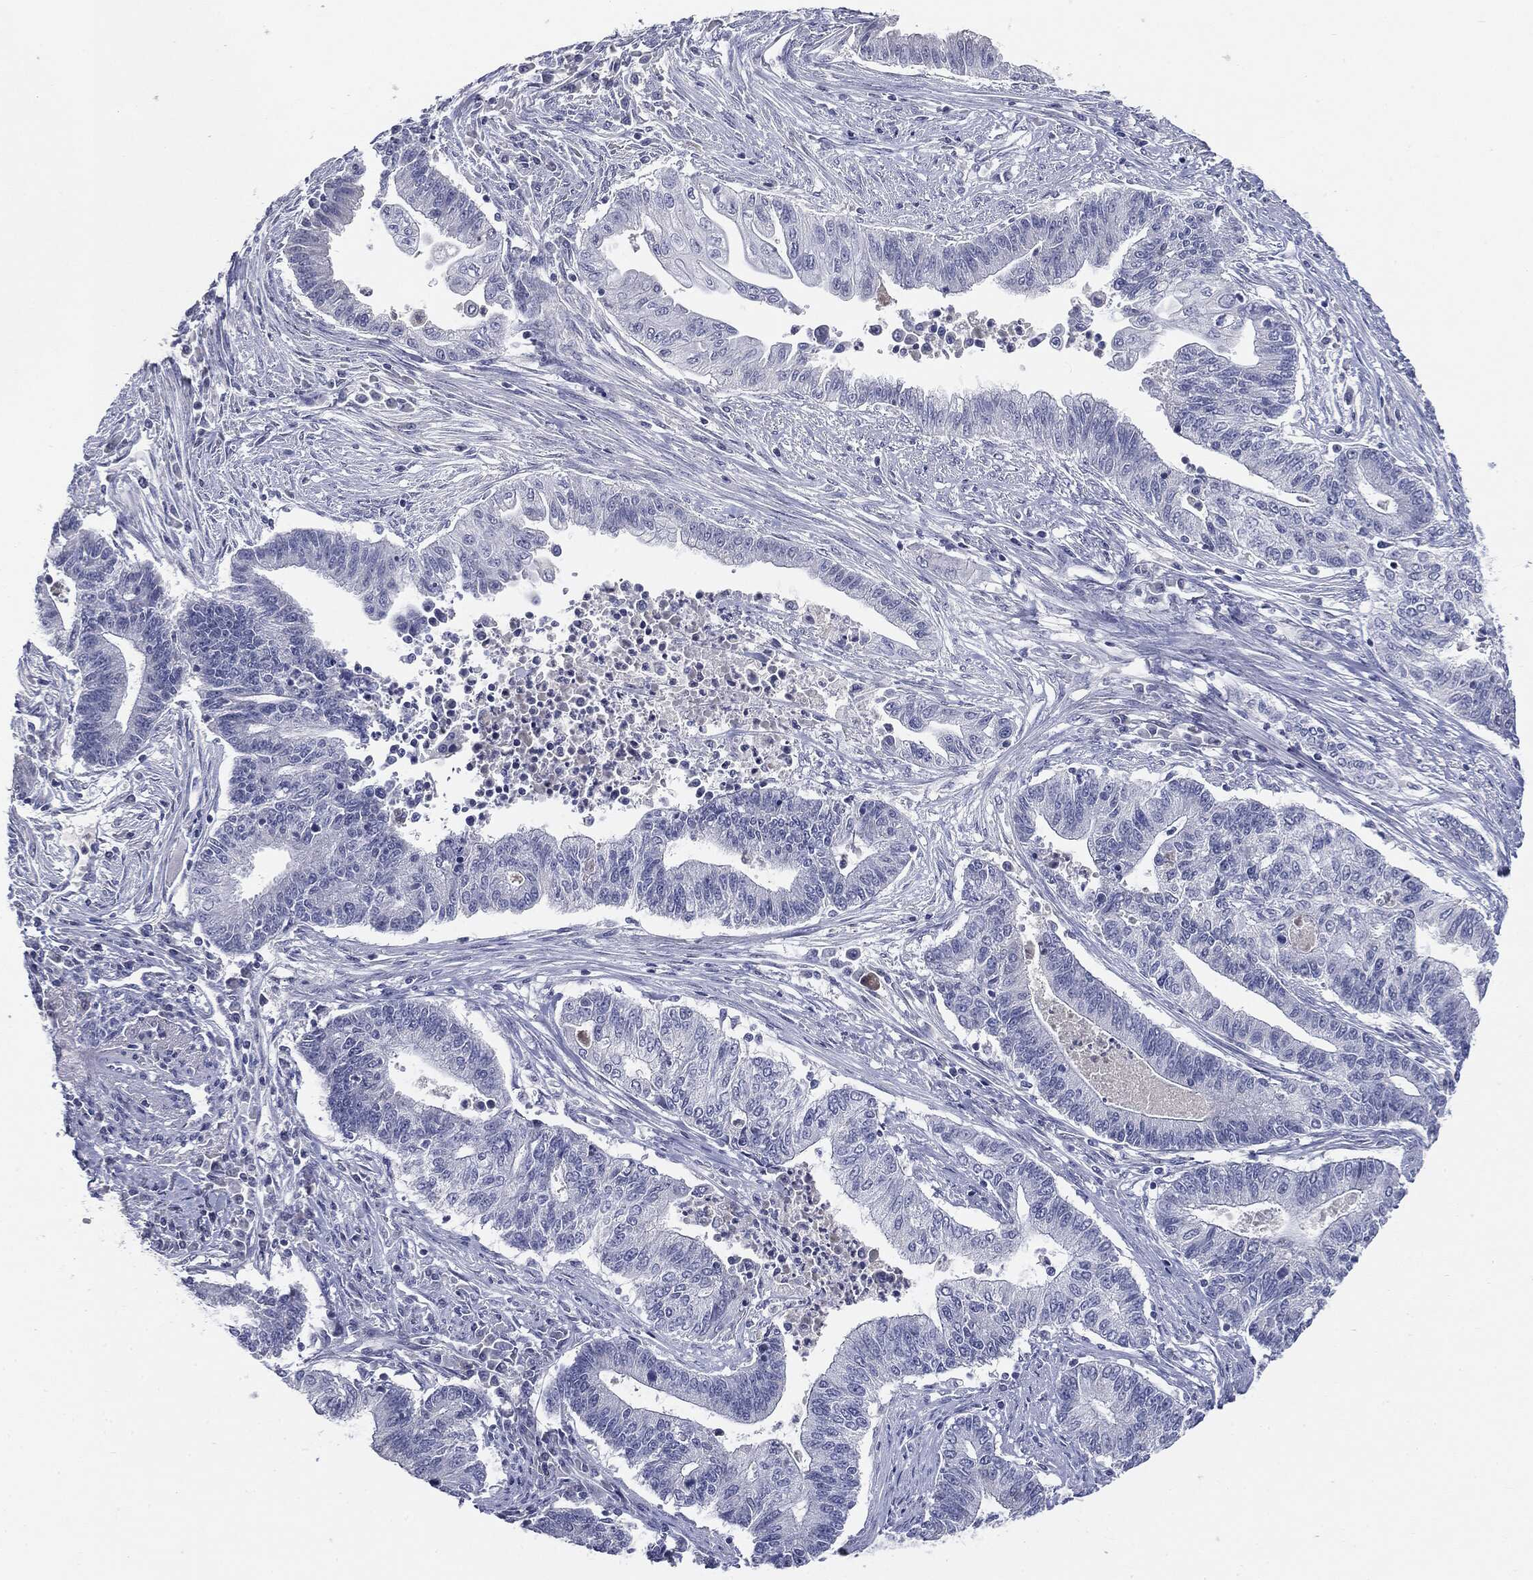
{"staining": {"intensity": "negative", "quantity": "none", "location": "none"}, "tissue": "endometrial cancer", "cell_type": "Tumor cells", "image_type": "cancer", "snomed": [{"axis": "morphology", "description": "Adenocarcinoma, NOS"}, {"axis": "topography", "description": "Uterus"}, {"axis": "topography", "description": "Endometrium"}], "caption": "IHC of endometrial cancer exhibits no positivity in tumor cells. (DAB (3,3'-diaminobenzidine) immunohistochemistry visualized using brightfield microscopy, high magnification).", "gene": "CGB1", "patient": {"sex": "female", "age": 54}}